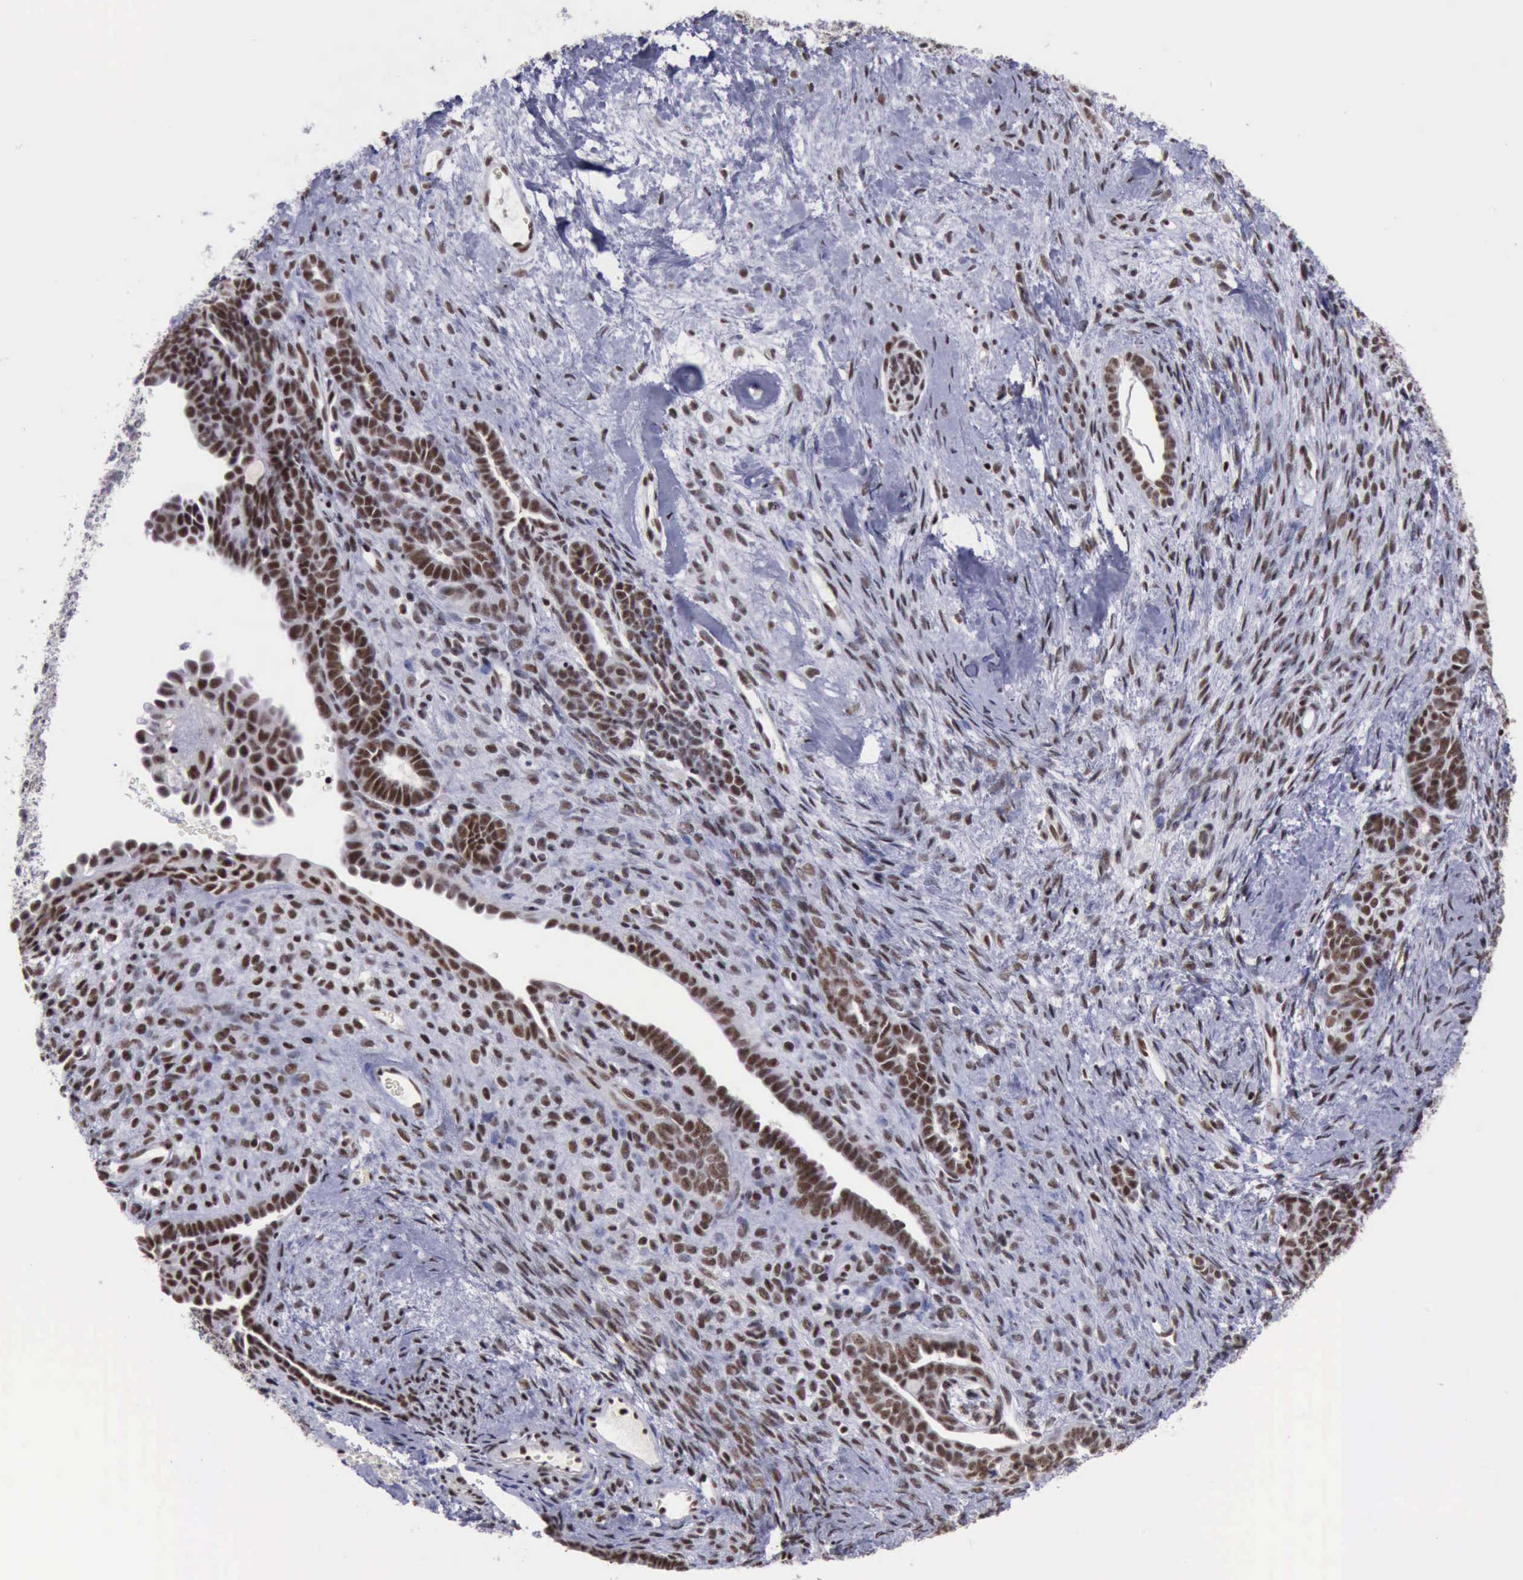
{"staining": {"intensity": "strong", "quantity": ">75%", "location": "nuclear"}, "tissue": "endometrial cancer", "cell_type": "Tumor cells", "image_type": "cancer", "snomed": [{"axis": "morphology", "description": "Neoplasm, malignant, NOS"}, {"axis": "topography", "description": "Endometrium"}], "caption": "Protein staining exhibits strong nuclear positivity in about >75% of tumor cells in neoplasm (malignant) (endometrial). (IHC, brightfield microscopy, high magnification).", "gene": "YY1", "patient": {"sex": "female", "age": 74}}